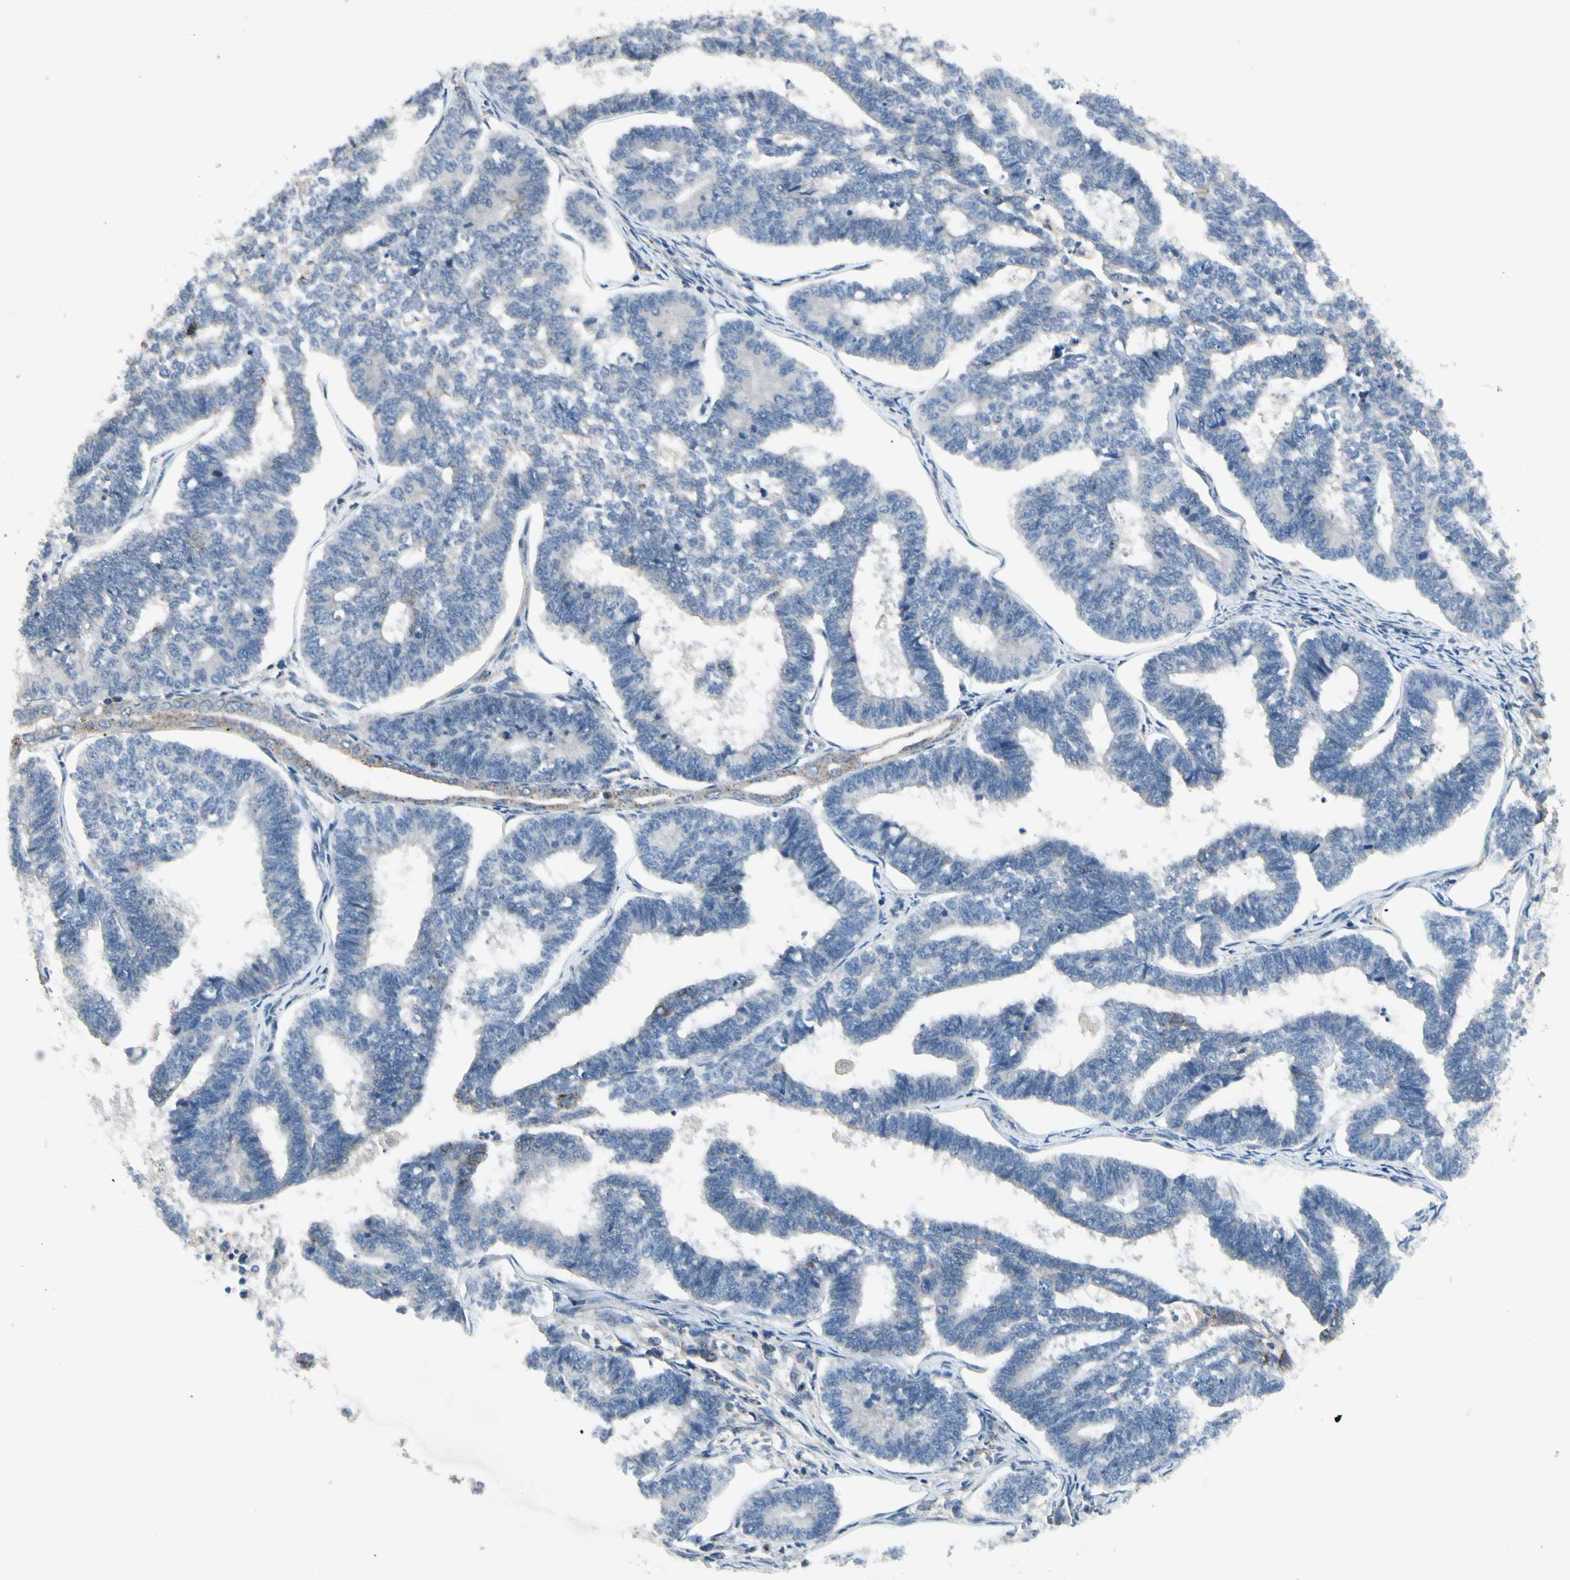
{"staining": {"intensity": "negative", "quantity": "none", "location": "none"}, "tissue": "endometrial cancer", "cell_type": "Tumor cells", "image_type": "cancer", "snomed": [{"axis": "morphology", "description": "Adenocarcinoma, NOS"}, {"axis": "topography", "description": "Endometrium"}], "caption": "Immunohistochemical staining of endometrial cancer exhibits no significant staining in tumor cells.", "gene": "NMI", "patient": {"sex": "female", "age": 70}}